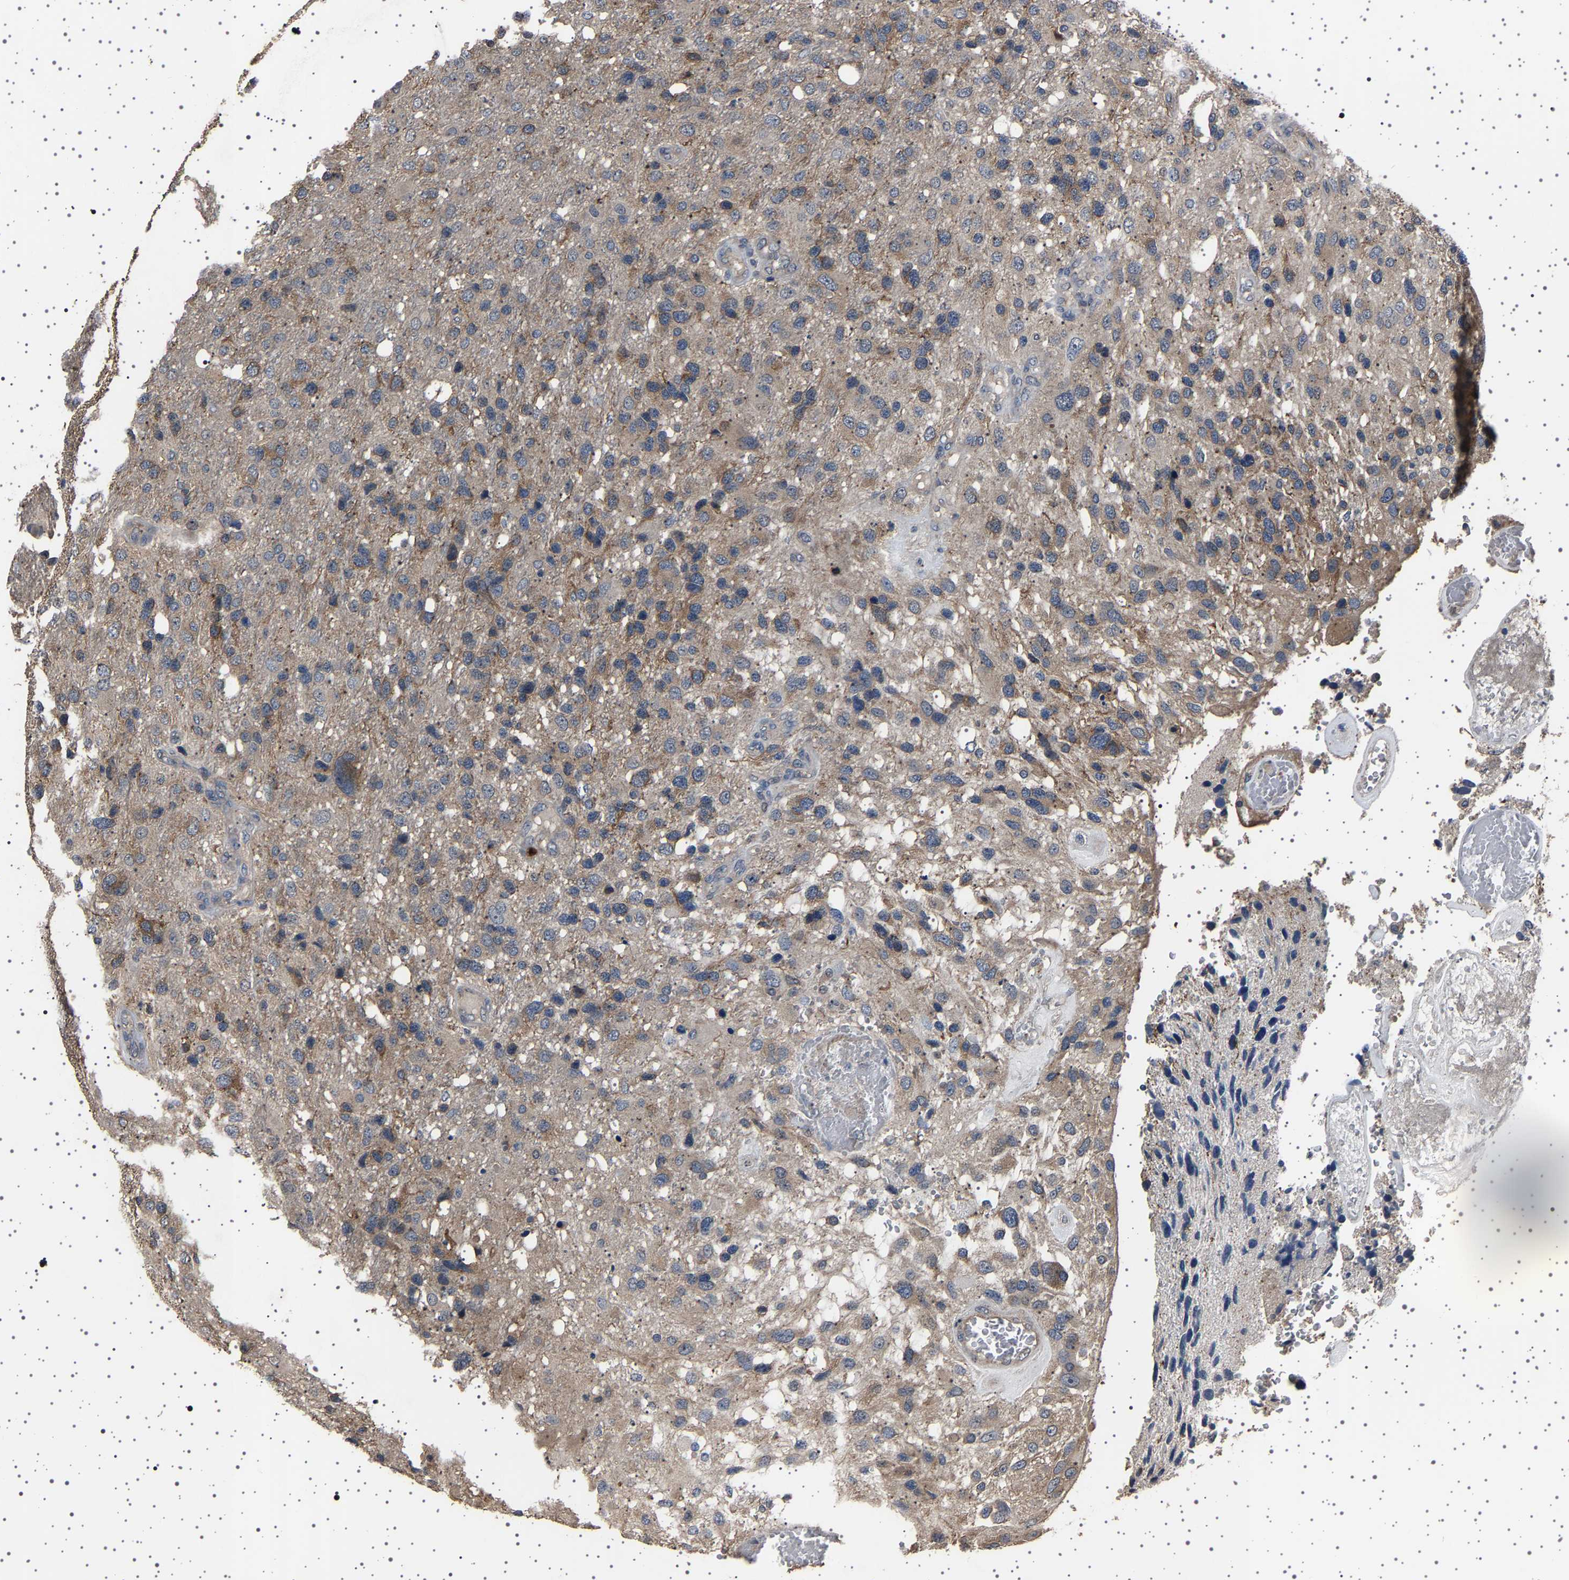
{"staining": {"intensity": "weak", "quantity": "25%-75%", "location": "cytoplasmic/membranous"}, "tissue": "glioma", "cell_type": "Tumor cells", "image_type": "cancer", "snomed": [{"axis": "morphology", "description": "Glioma, malignant, High grade"}, {"axis": "topography", "description": "Brain"}], "caption": "The immunohistochemical stain highlights weak cytoplasmic/membranous expression in tumor cells of glioma tissue. Immunohistochemistry (ihc) stains the protein in brown and the nuclei are stained blue.", "gene": "NCKAP1", "patient": {"sex": "female", "age": 58}}